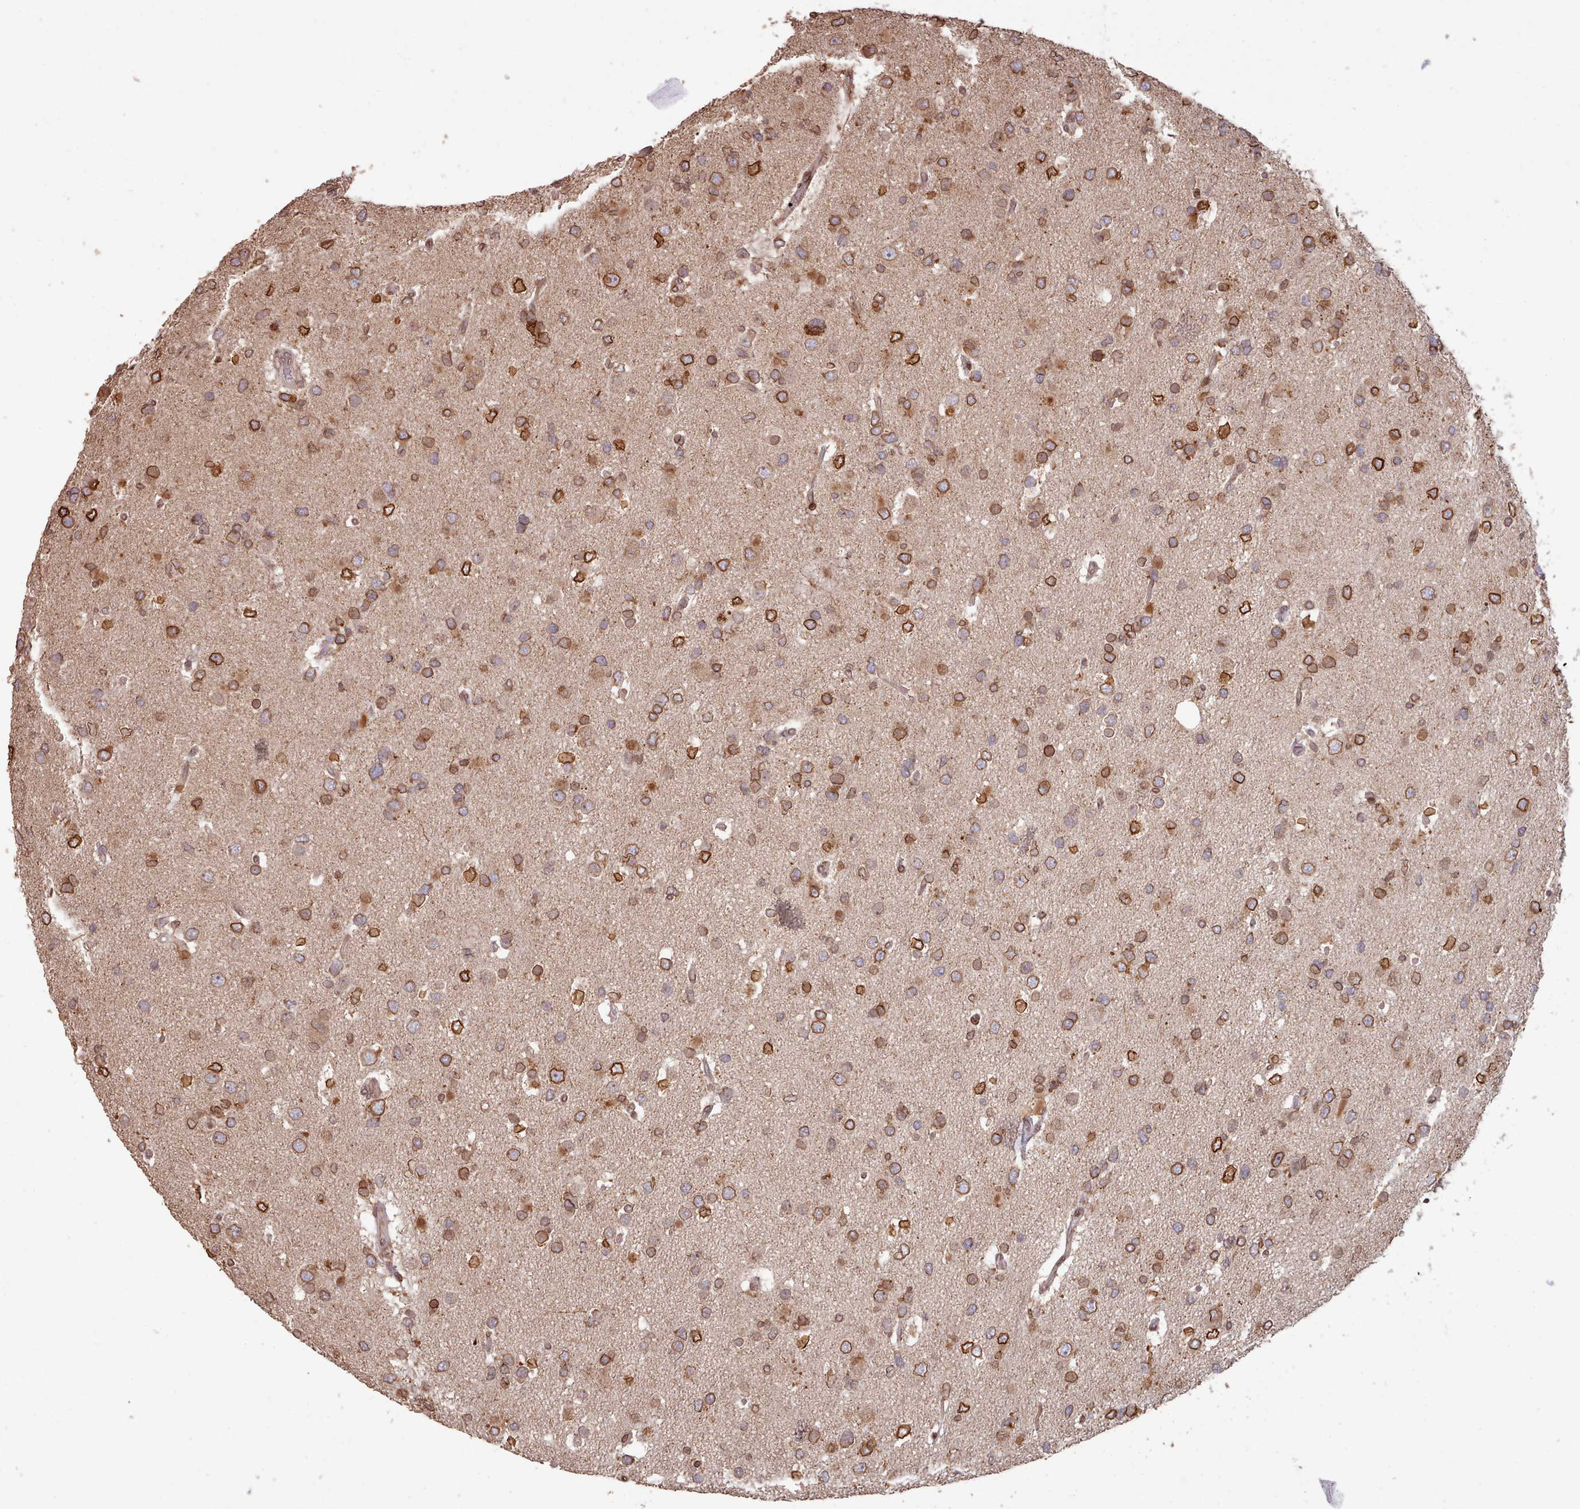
{"staining": {"intensity": "strong", "quantity": "<25%", "location": "cytoplasmic/membranous,nuclear"}, "tissue": "glioma", "cell_type": "Tumor cells", "image_type": "cancer", "snomed": [{"axis": "morphology", "description": "Glioma, malignant, High grade"}, {"axis": "topography", "description": "Brain"}], "caption": "Immunohistochemistry micrograph of neoplastic tissue: malignant glioma (high-grade) stained using immunohistochemistry (IHC) exhibits medium levels of strong protein expression localized specifically in the cytoplasmic/membranous and nuclear of tumor cells, appearing as a cytoplasmic/membranous and nuclear brown color.", "gene": "TOR1AIP1", "patient": {"sex": "male", "age": 53}}